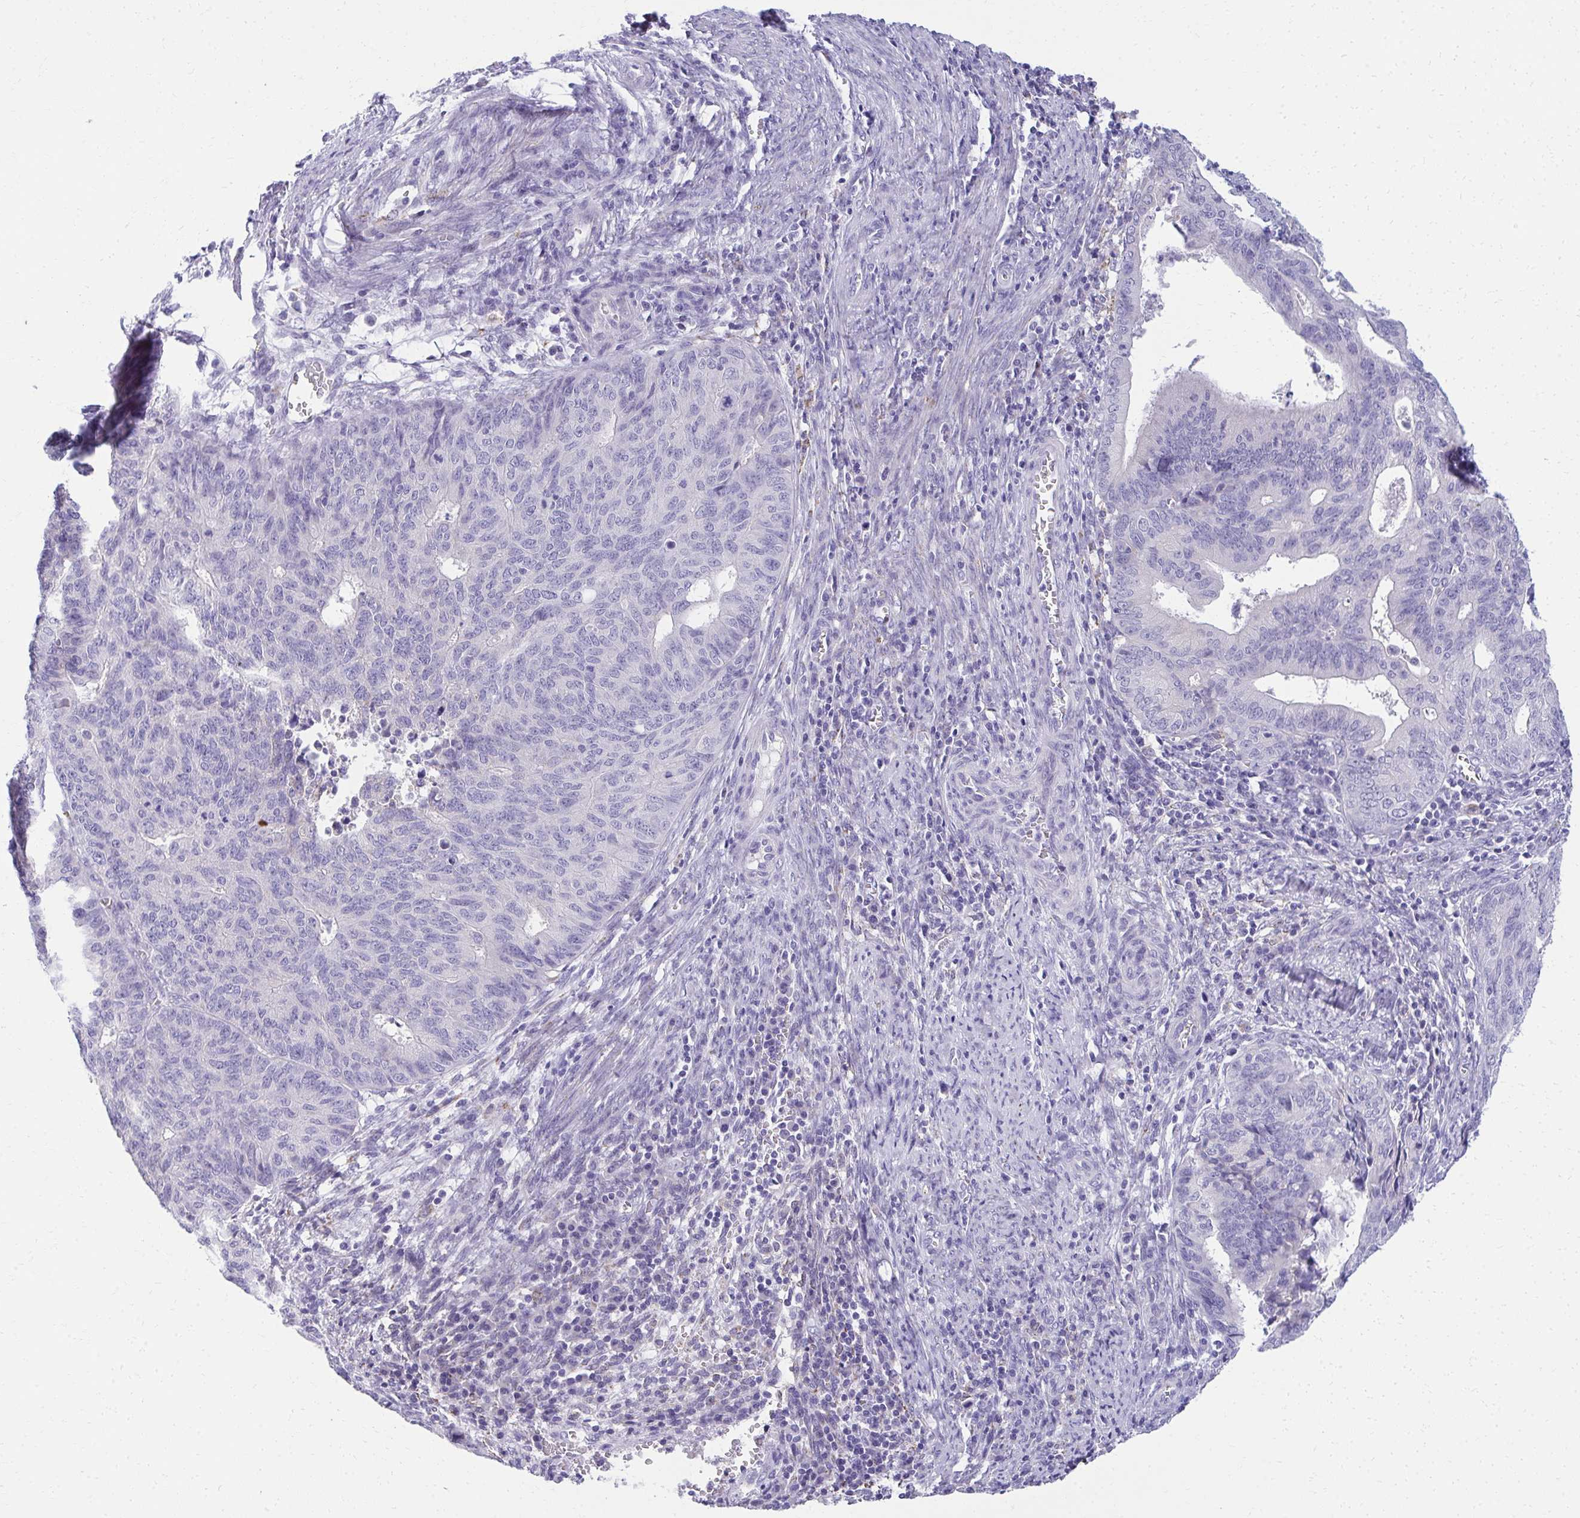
{"staining": {"intensity": "negative", "quantity": "none", "location": "none"}, "tissue": "endometrial cancer", "cell_type": "Tumor cells", "image_type": "cancer", "snomed": [{"axis": "morphology", "description": "Adenocarcinoma, NOS"}, {"axis": "topography", "description": "Endometrium"}], "caption": "Tumor cells show no significant staining in endometrial adenocarcinoma. The staining is performed using DAB (3,3'-diaminobenzidine) brown chromogen with nuclei counter-stained in using hematoxylin.", "gene": "AIG1", "patient": {"sex": "female", "age": 65}}